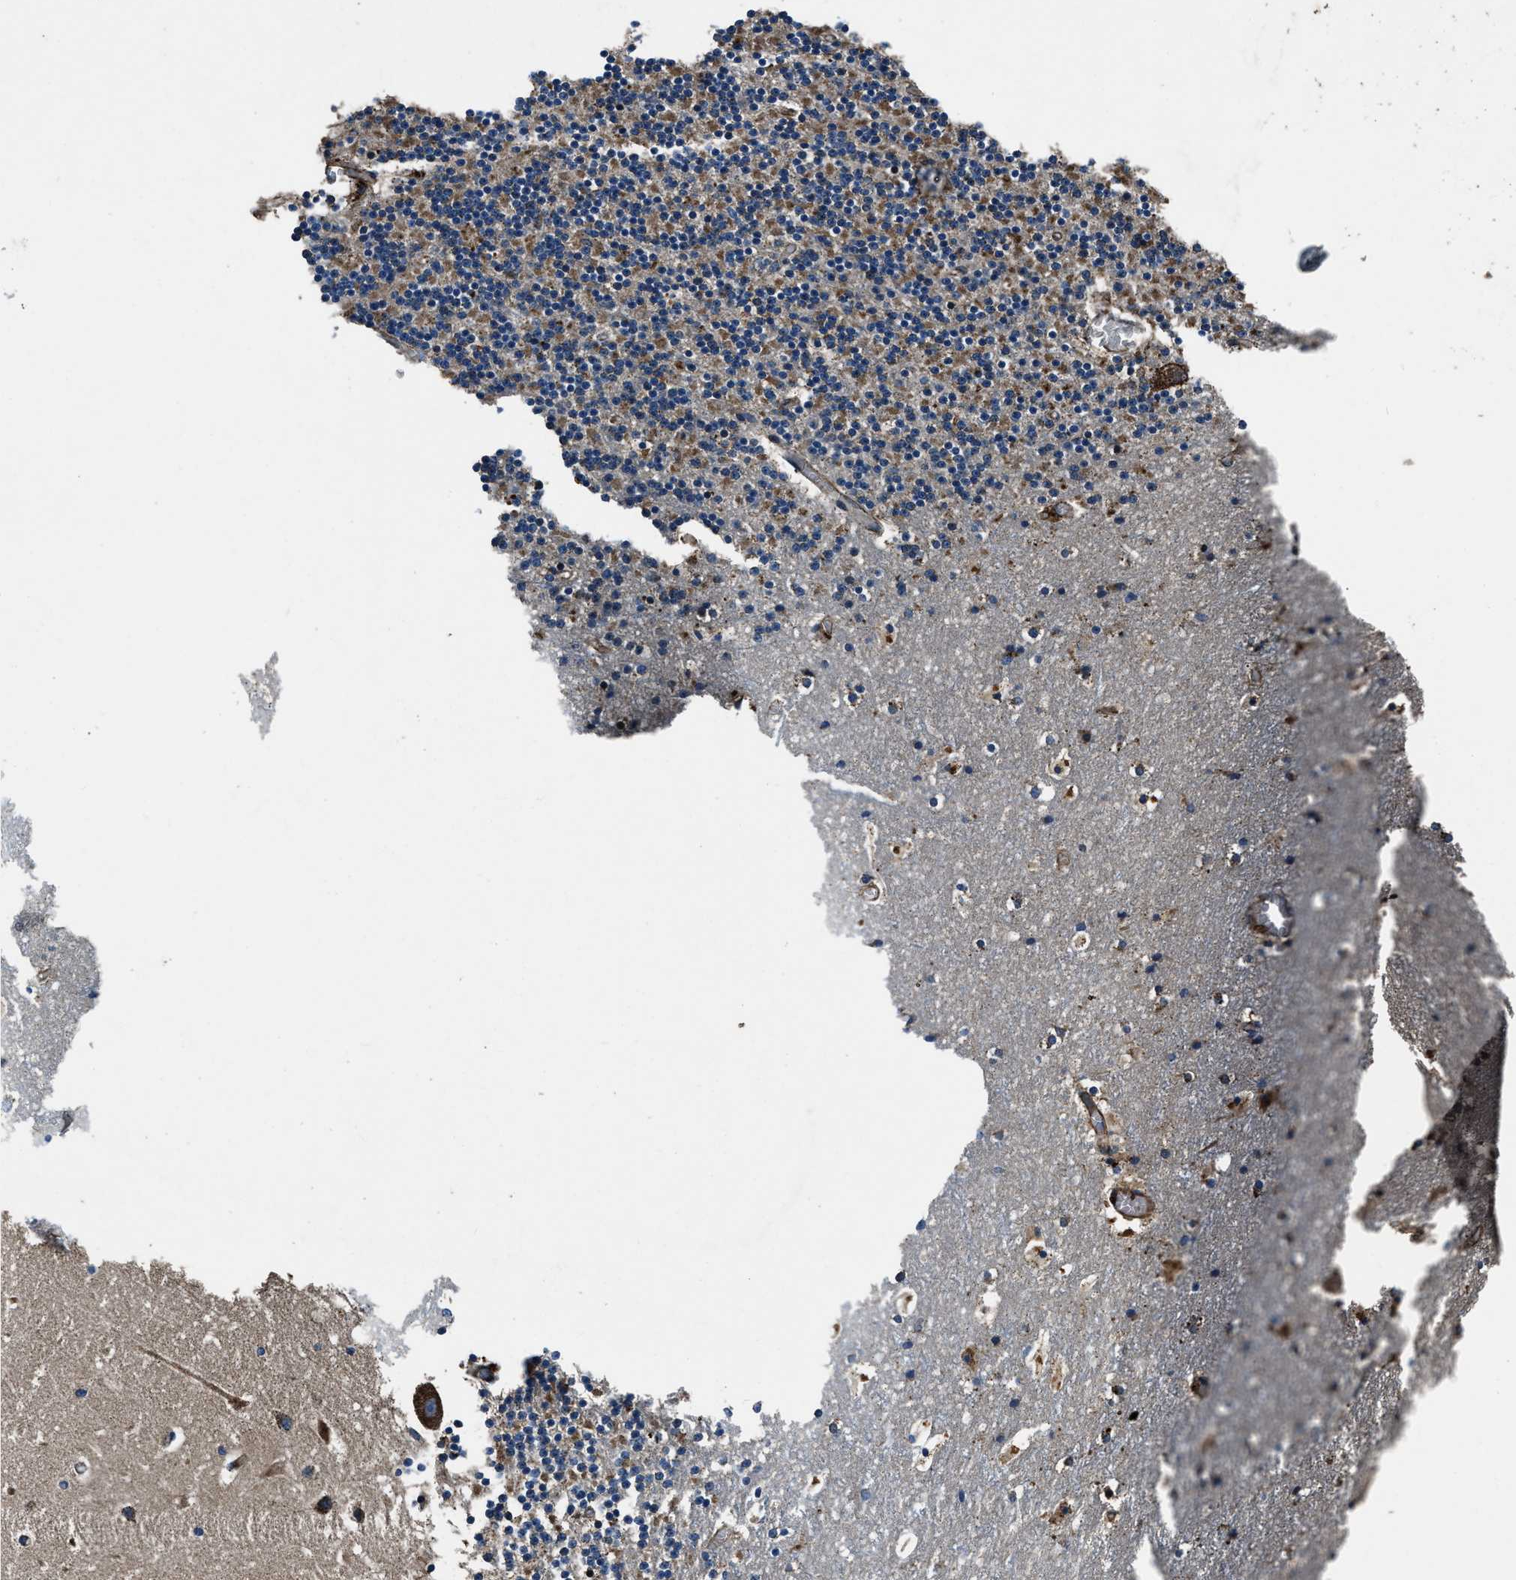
{"staining": {"intensity": "moderate", "quantity": "<25%", "location": "cytoplasmic/membranous"}, "tissue": "cerebellum", "cell_type": "Cells in granular layer", "image_type": "normal", "snomed": [{"axis": "morphology", "description": "Normal tissue, NOS"}, {"axis": "topography", "description": "Cerebellum"}], "caption": "Cerebellum was stained to show a protein in brown. There is low levels of moderate cytoplasmic/membranous positivity in about <25% of cells in granular layer. Nuclei are stained in blue.", "gene": "OGDH", "patient": {"sex": "male", "age": 45}}